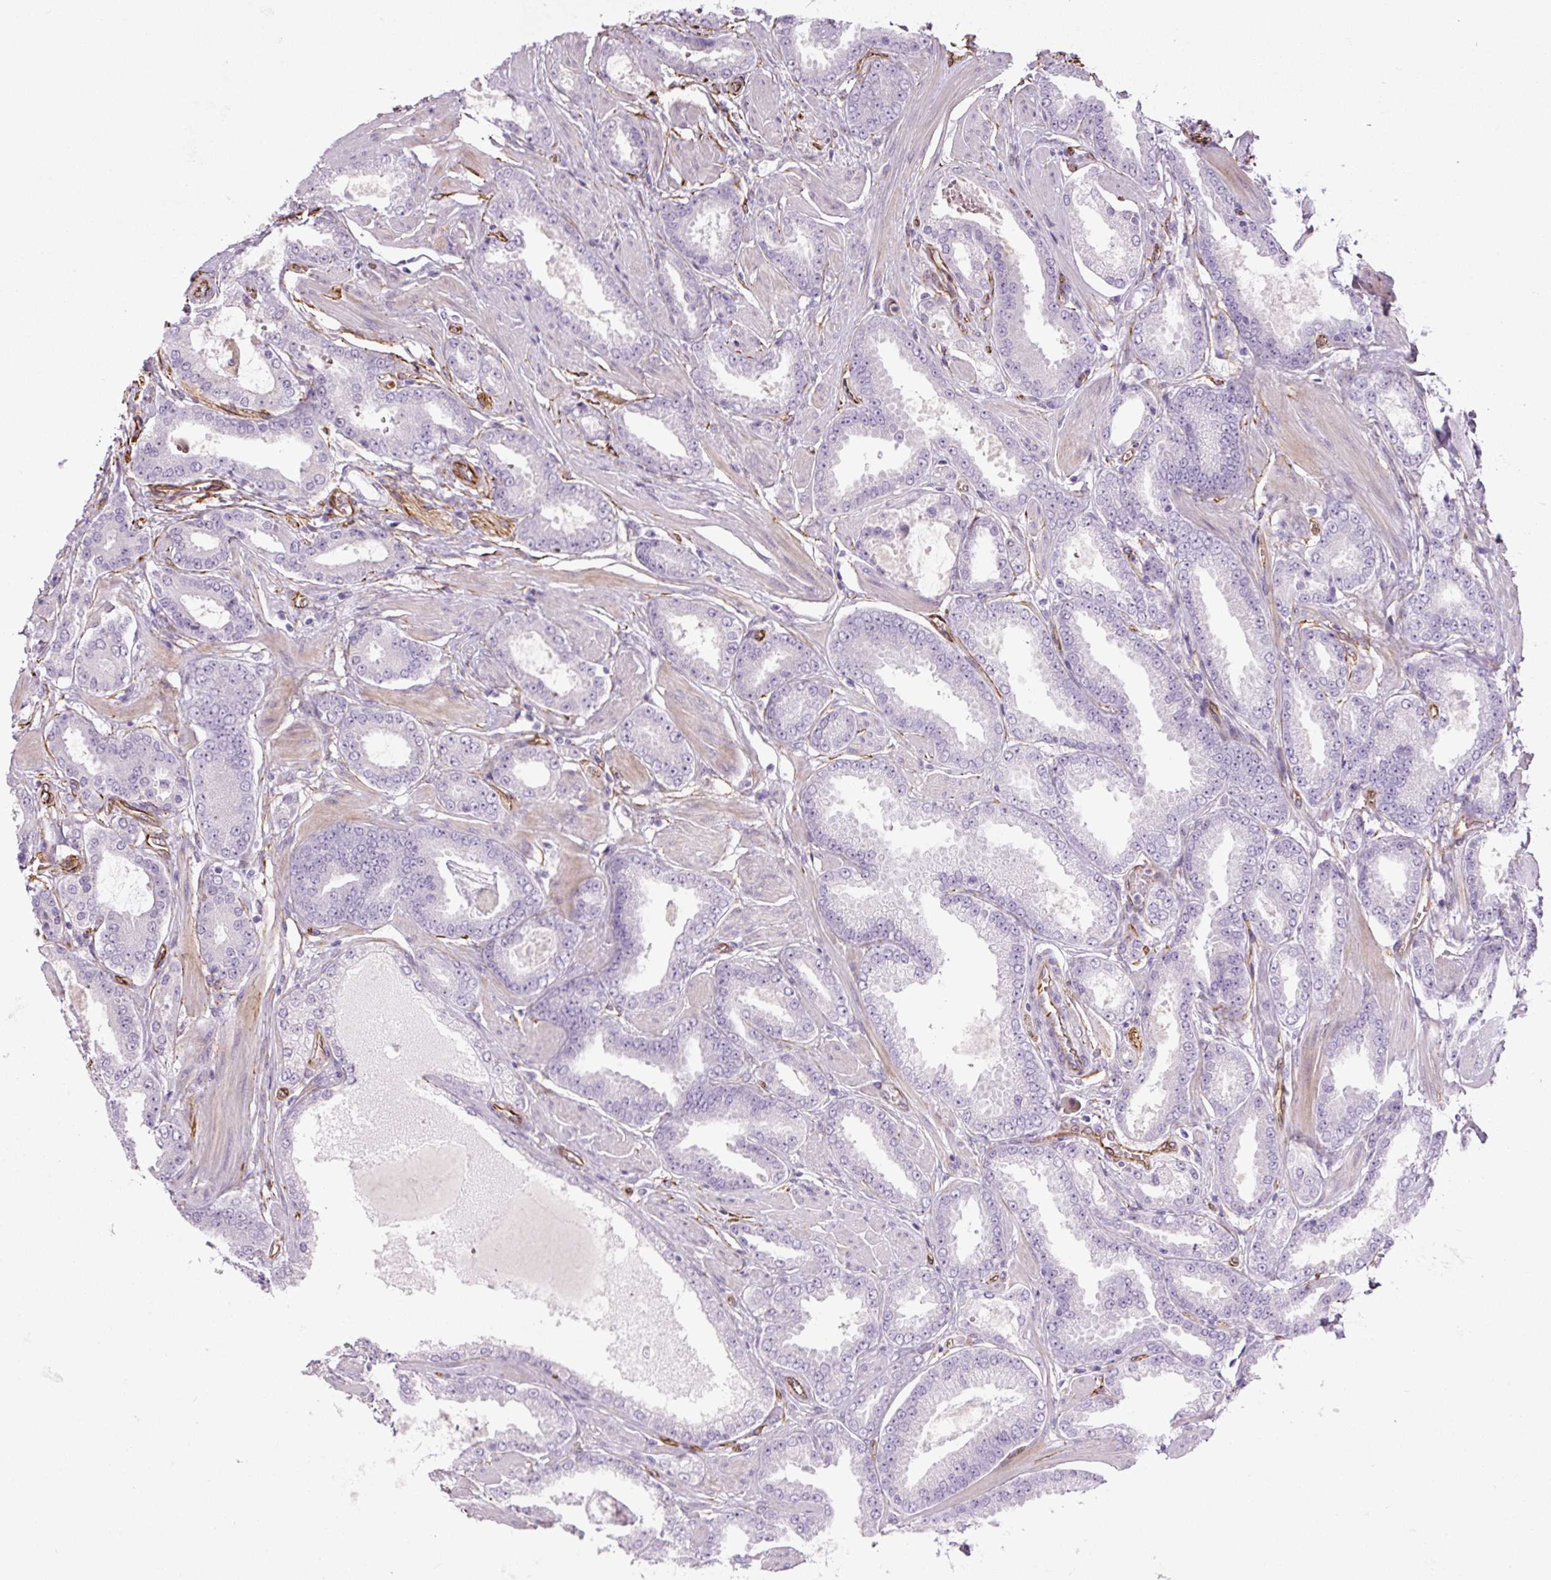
{"staining": {"intensity": "negative", "quantity": "none", "location": "none"}, "tissue": "prostate cancer", "cell_type": "Tumor cells", "image_type": "cancer", "snomed": [{"axis": "morphology", "description": "Adenocarcinoma, Low grade"}, {"axis": "topography", "description": "Prostate"}], "caption": "DAB immunohistochemical staining of prostate low-grade adenocarcinoma shows no significant staining in tumor cells.", "gene": "NES", "patient": {"sex": "male", "age": 42}}